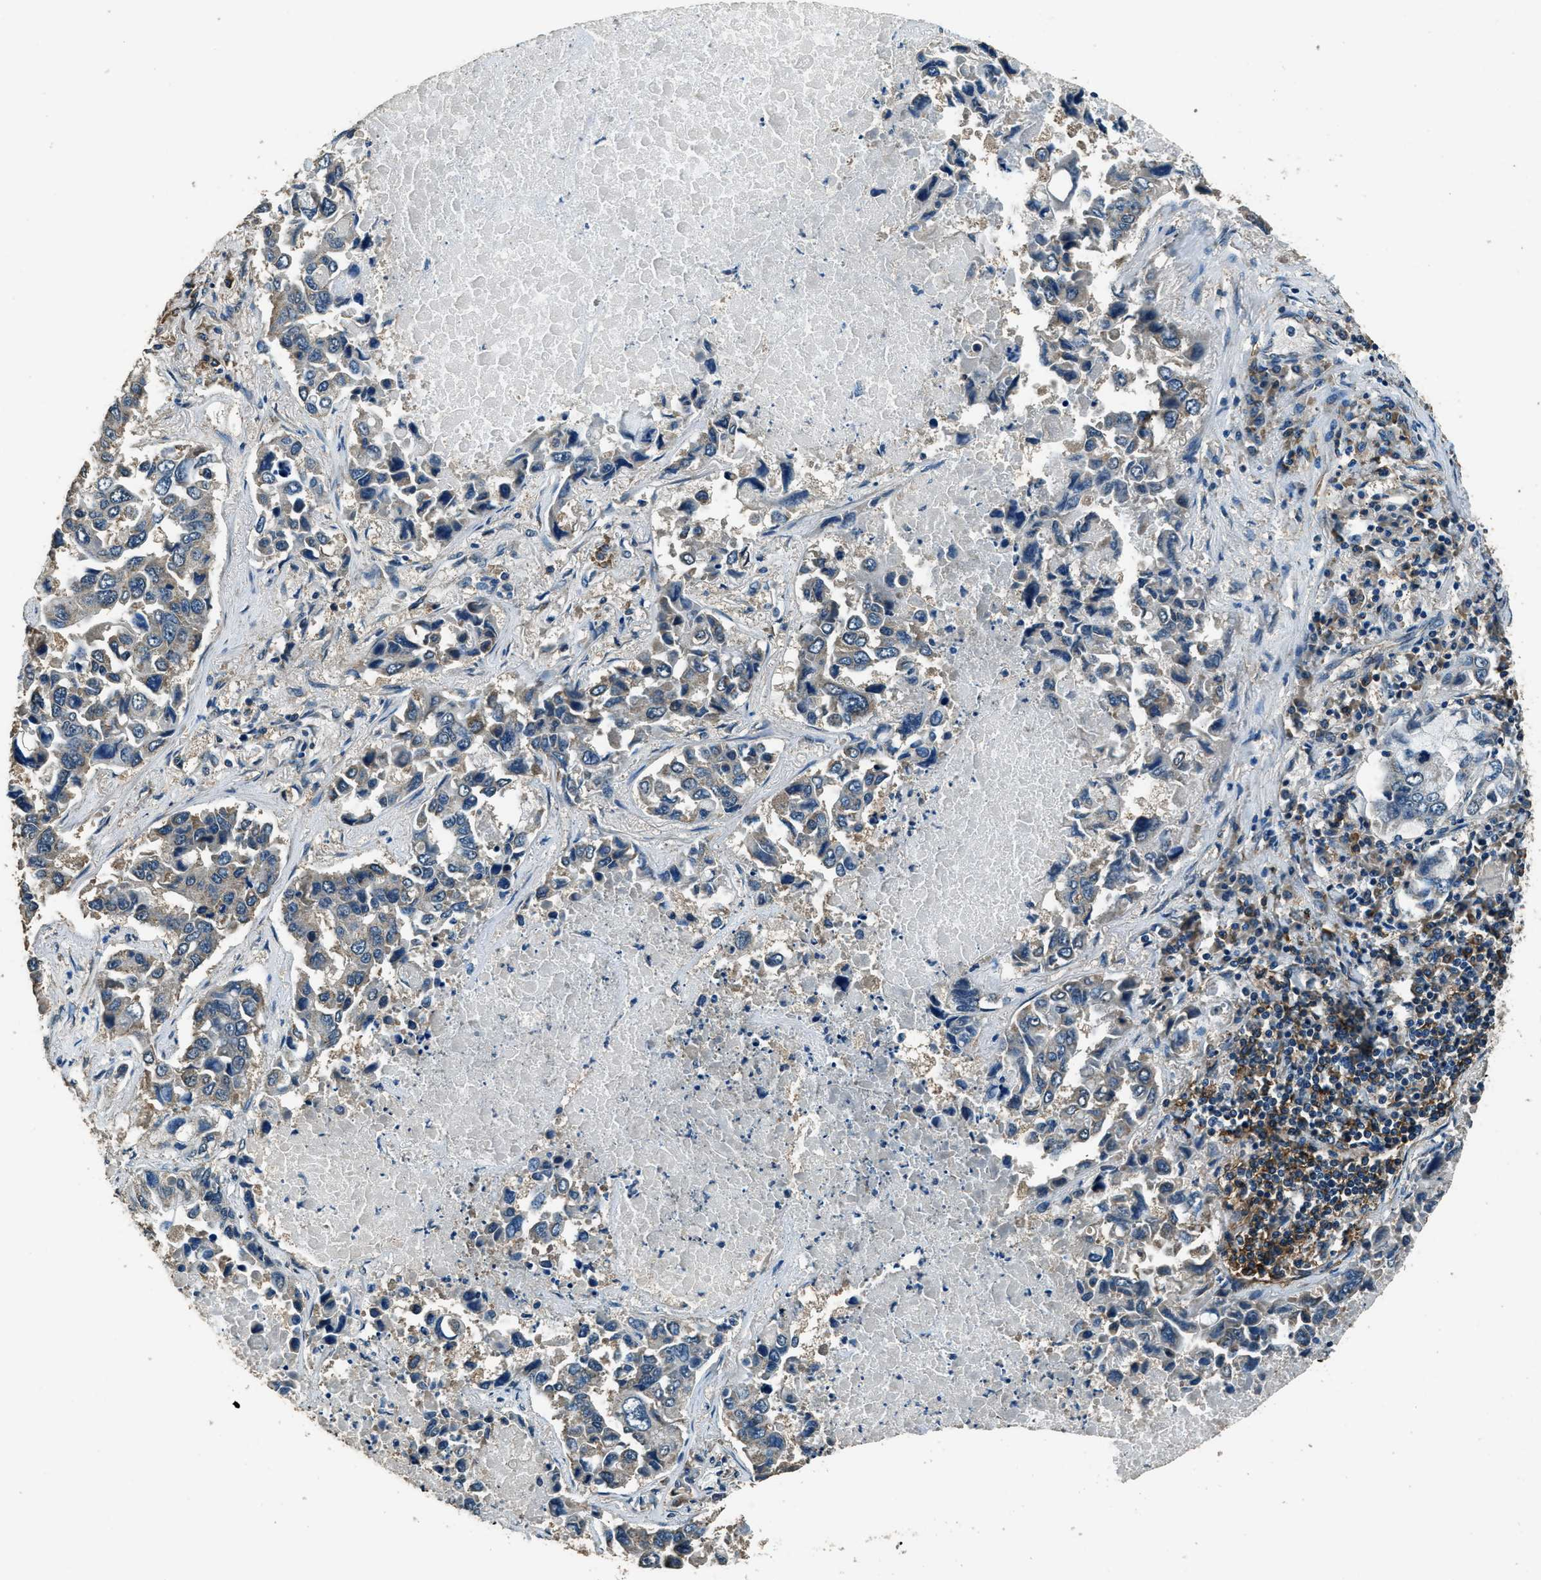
{"staining": {"intensity": "weak", "quantity": "<25%", "location": "cytoplasmic/membranous"}, "tissue": "lung cancer", "cell_type": "Tumor cells", "image_type": "cancer", "snomed": [{"axis": "morphology", "description": "Adenocarcinoma, NOS"}, {"axis": "topography", "description": "Lung"}], "caption": "Histopathology image shows no protein expression in tumor cells of lung cancer (adenocarcinoma) tissue.", "gene": "SALL3", "patient": {"sex": "male", "age": 64}}